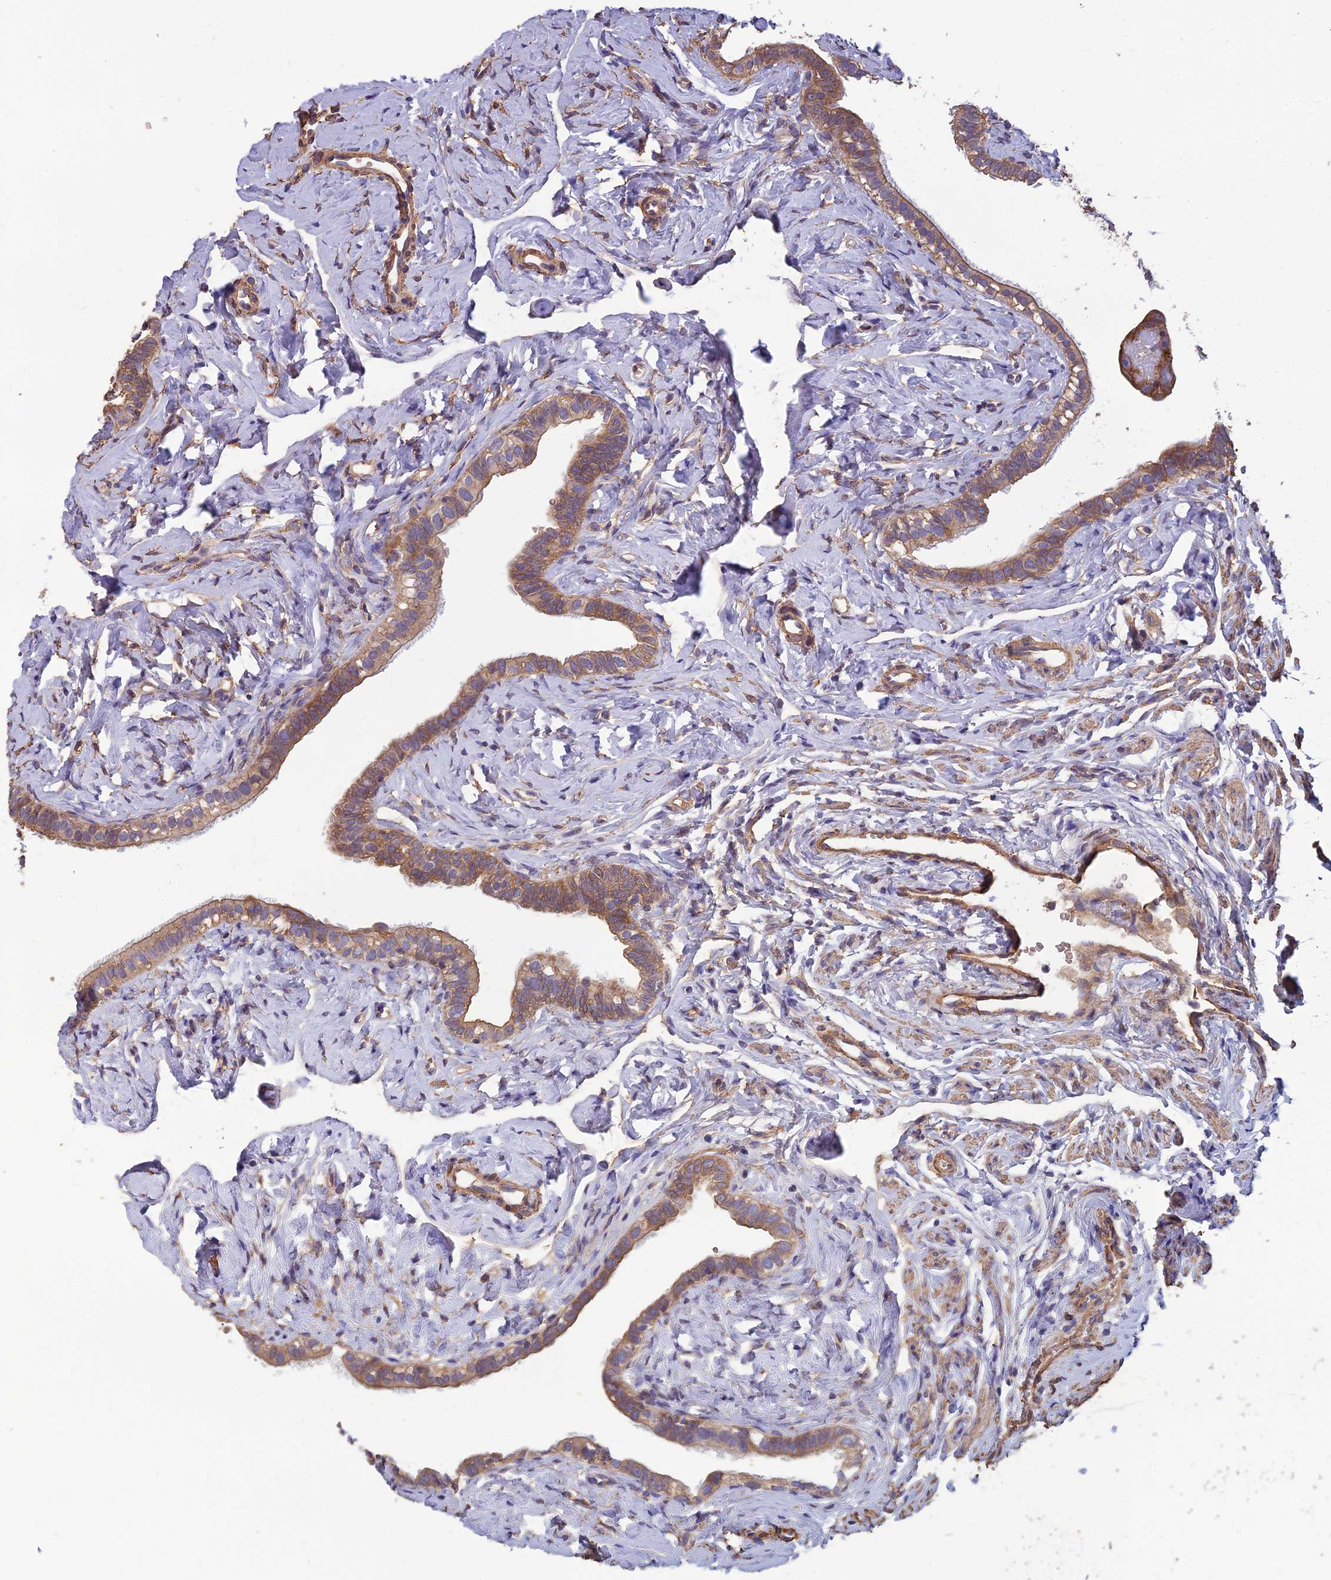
{"staining": {"intensity": "moderate", "quantity": ">75%", "location": "cytoplasmic/membranous"}, "tissue": "fallopian tube", "cell_type": "Glandular cells", "image_type": "normal", "snomed": [{"axis": "morphology", "description": "Normal tissue, NOS"}, {"axis": "topography", "description": "Fallopian tube"}], "caption": "Immunohistochemistry micrograph of benign fallopian tube: human fallopian tube stained using immunohistochemistry (IHC) exhibits medium levels of moderate protein expression localized specifically in the cytoplasmic/membranous of glandular cells, appearing as a cytoplasmic/membranous brown color.", "gene": "WDR24", "patient": {"sex": "female", "age": 66}}